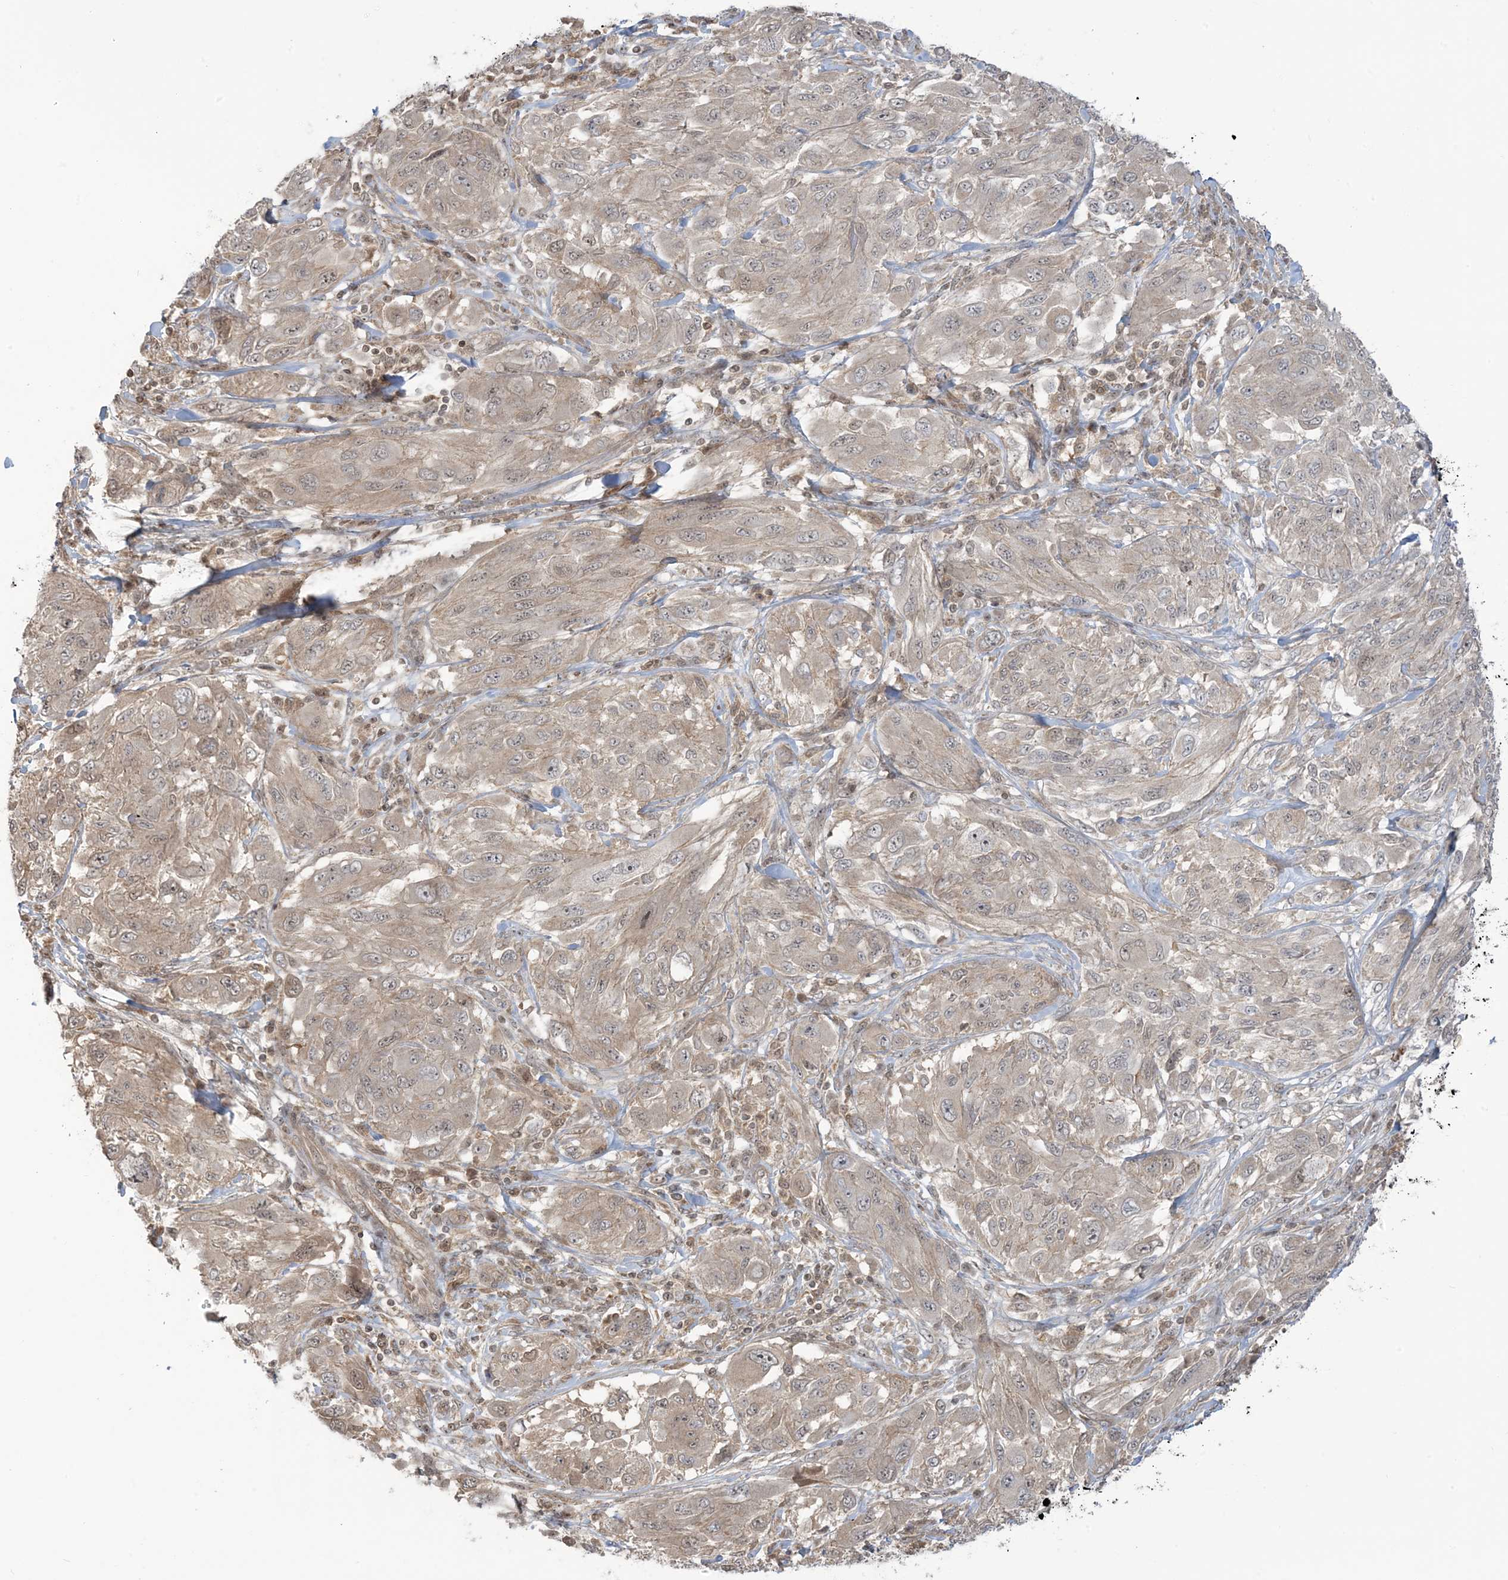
{"staining": {"intensity": "weak", "quantity": "<25%", "location": "nuclear"}, "tissue": "melanoma", "cell_type": "Tumor cells", "image_type": "cancer", "snomed": [{"axis": "morphology", "description": "Malignant melanoma, NOS"}, {"axis": "topography", "description": "Skin"}], "caption": "High magnification brightfield microscopy of malignant melanoma stained with DAB (3,3'-diaminobenzidine) (brown) and counterstained with hematoxylin (blue): tumor cells show no significant expression.", "gene": "PPP1R7", "patient": {"sex": "female", "age": 91}}